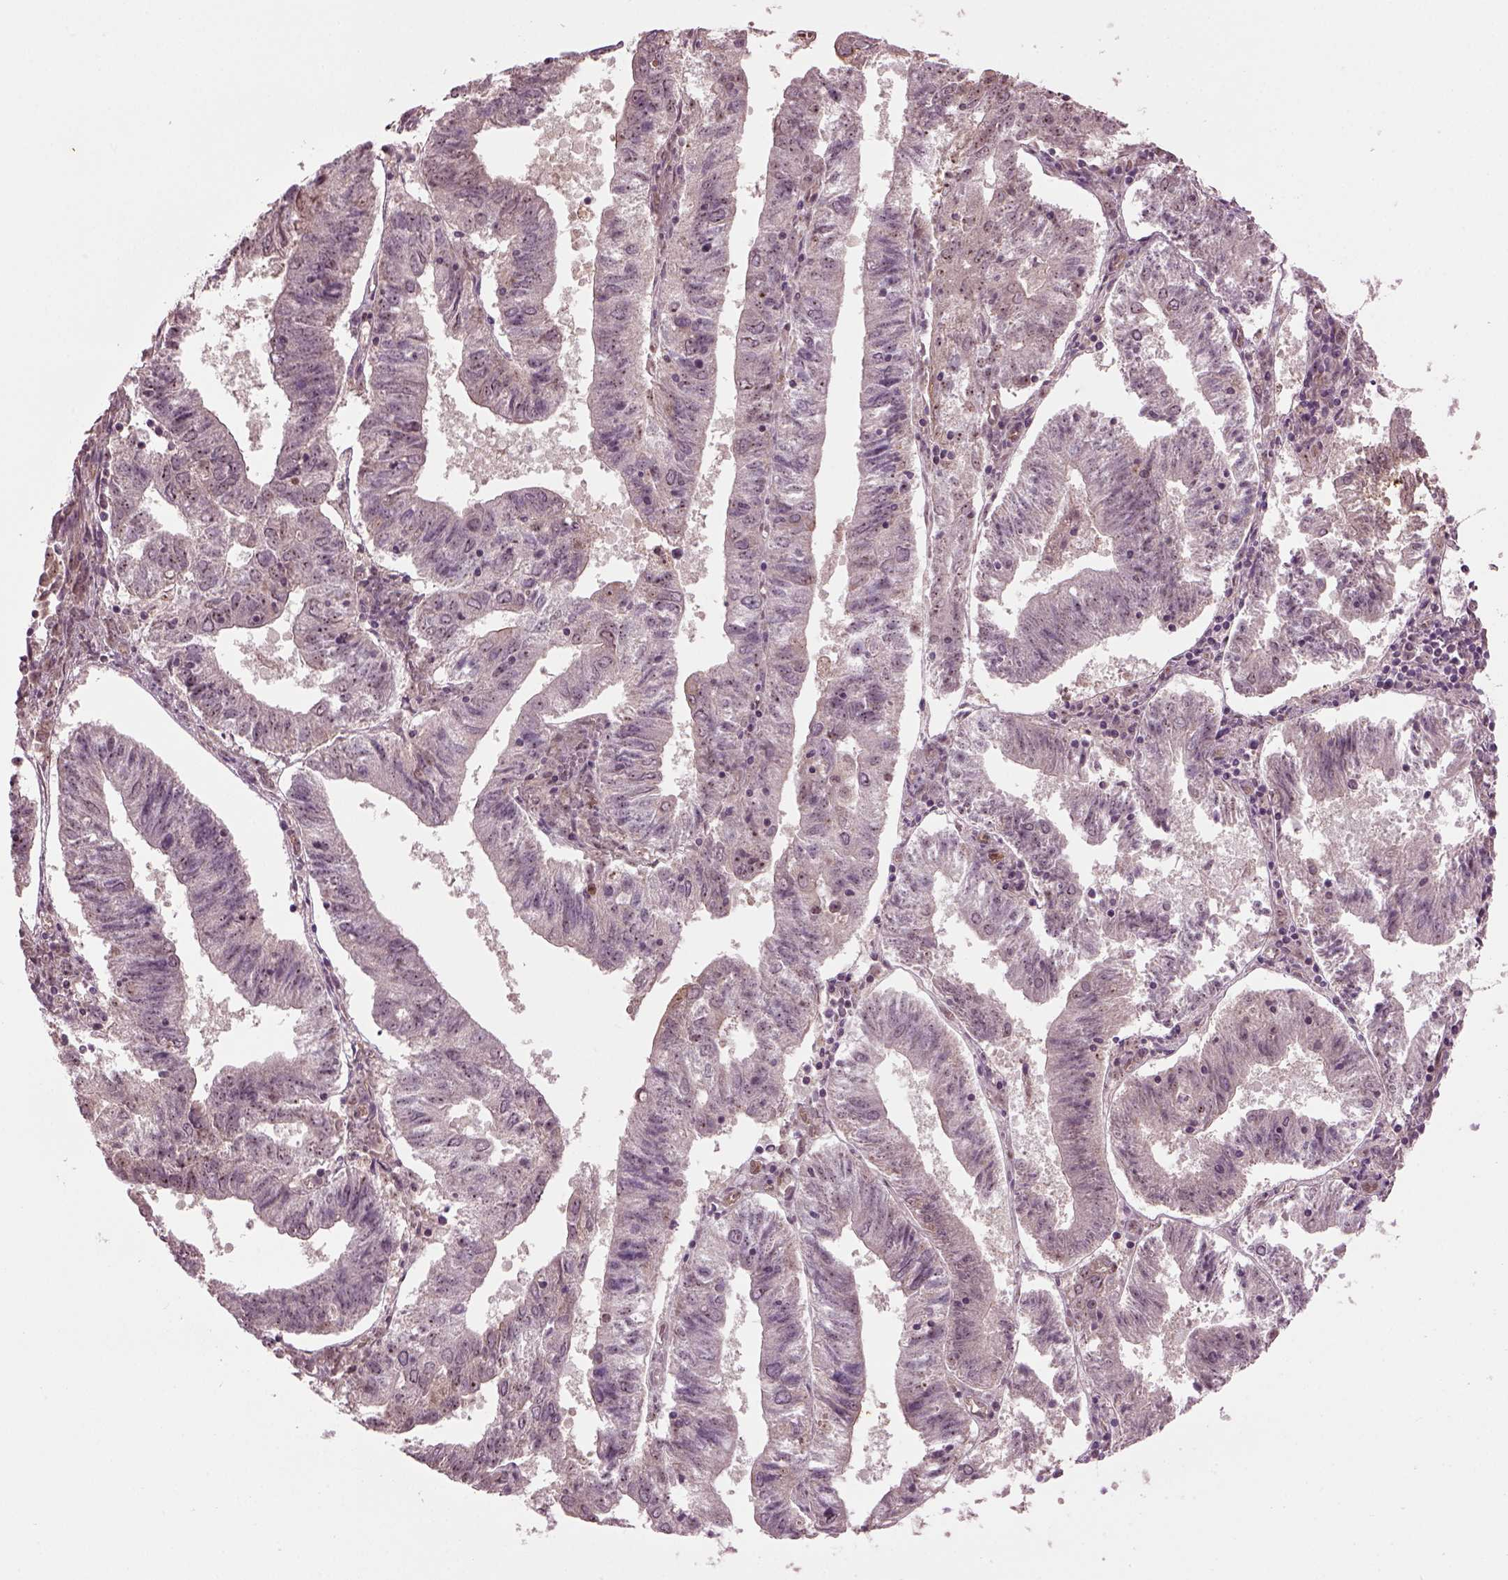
{"staining": {"intensity": "weak", "quantity": "25%-75%", "location": "nuclear"}, "tissue": "endometrial cancer", "cell_type": "Tumor cells", "image_type": "cancer", "snomed": [{"axis": "morphology", "description": "Adenocarcinoma, NOS"}, {"axis": "topography", "description": "Endometrium"}], "caption": "Brown immunohistochemical staining in human endometrial adenocarcinoma demonstrates weak nuclear staining in approximately 25%-75% of tumor cells.", "gene": "GNRH1", "patient": {"sex": "female", "age": 82}}